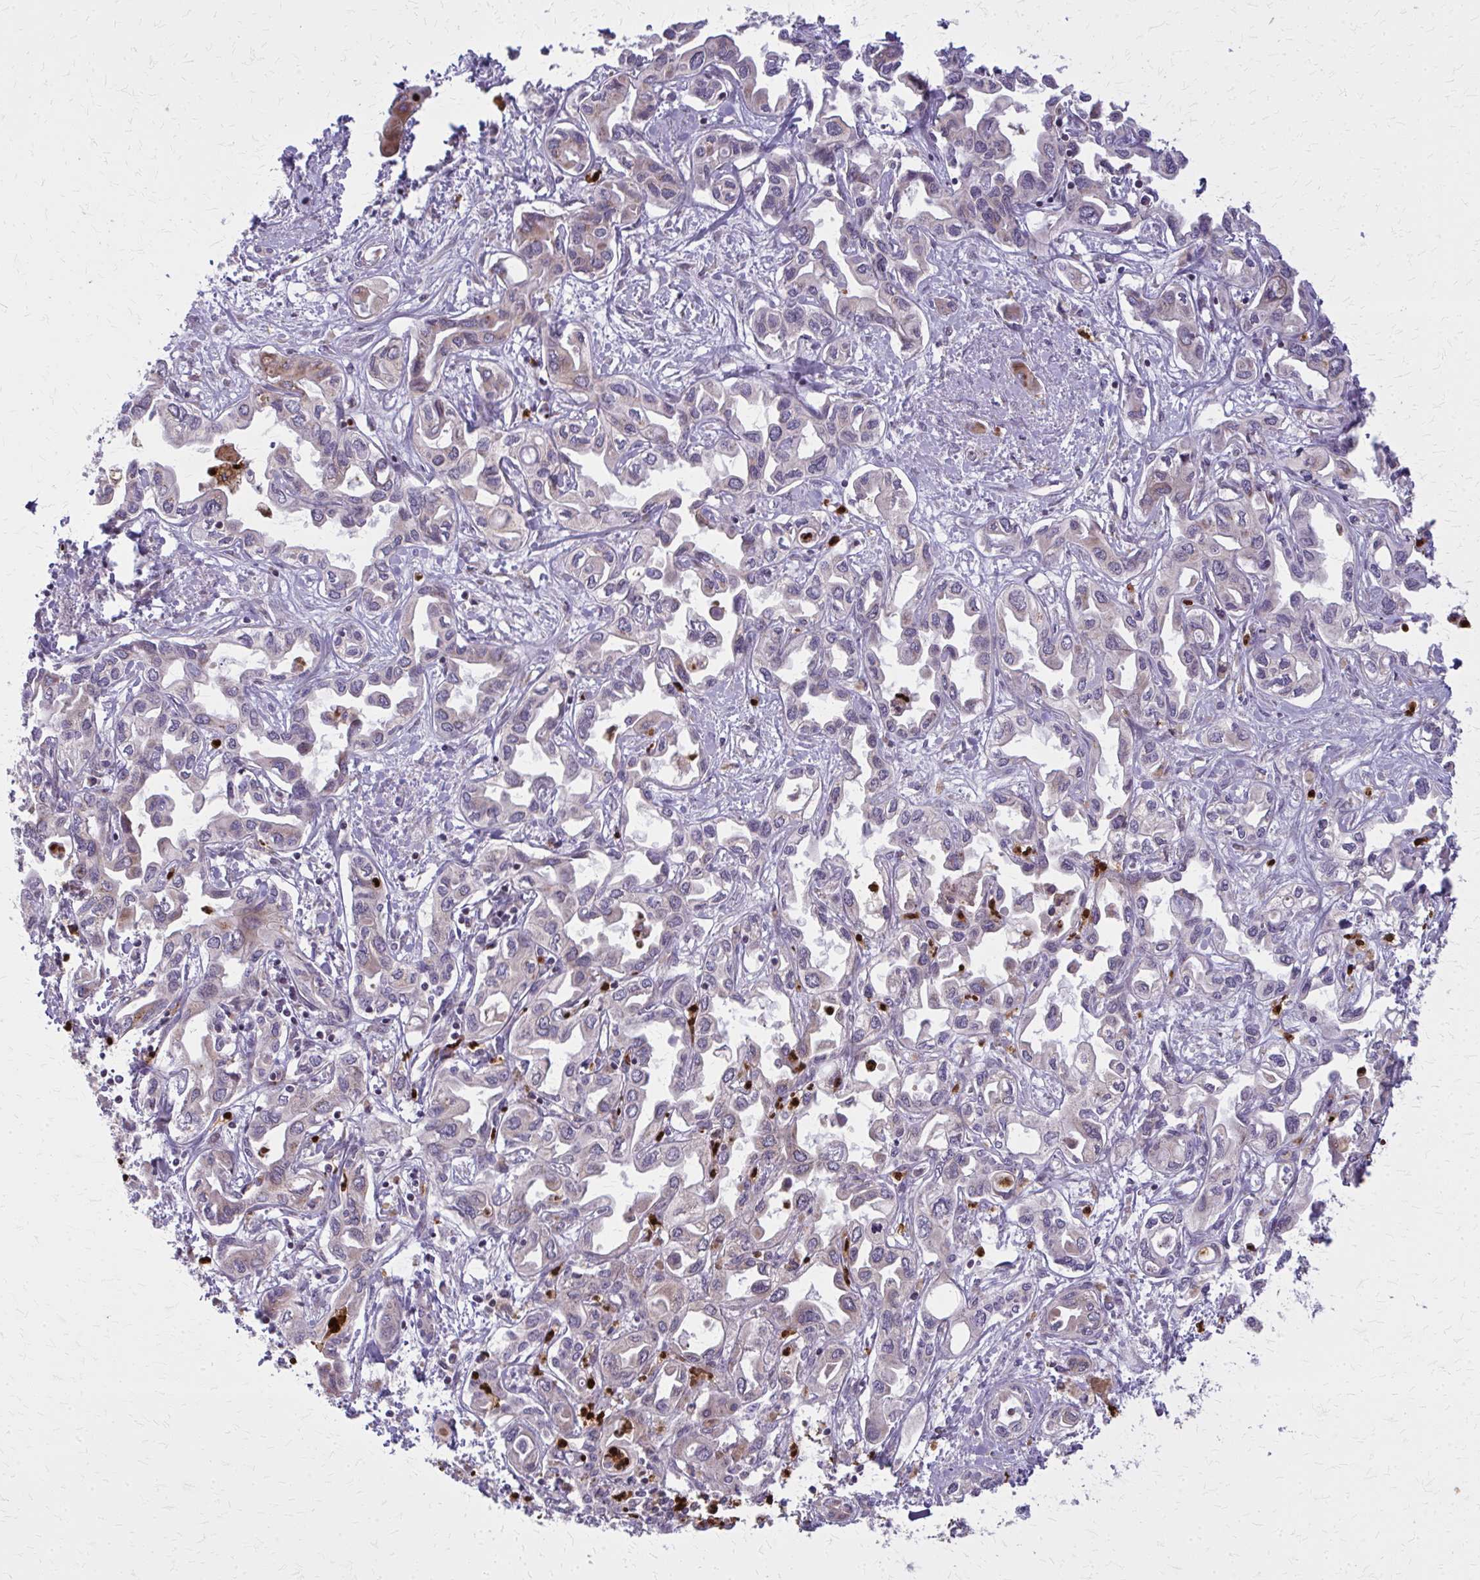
{"staining": {"intensity": "negative", "quantity": "none", "location": "none"}, "tissue": "liver cancer", "cell_type": "Tumor cells", "image_type": "cancer", "snomed": [{"axis": "morphology", "description": "Cholangiocarcinoma"}, {"axis": "topography", "description": "Liver"}], "caption": "This is an IHC micrograph of human liver cholangiocarcinoma. There is no expression in tumor cells.", "gene": "MCCC1", "patient": {"sex": "female", "age": 64}}